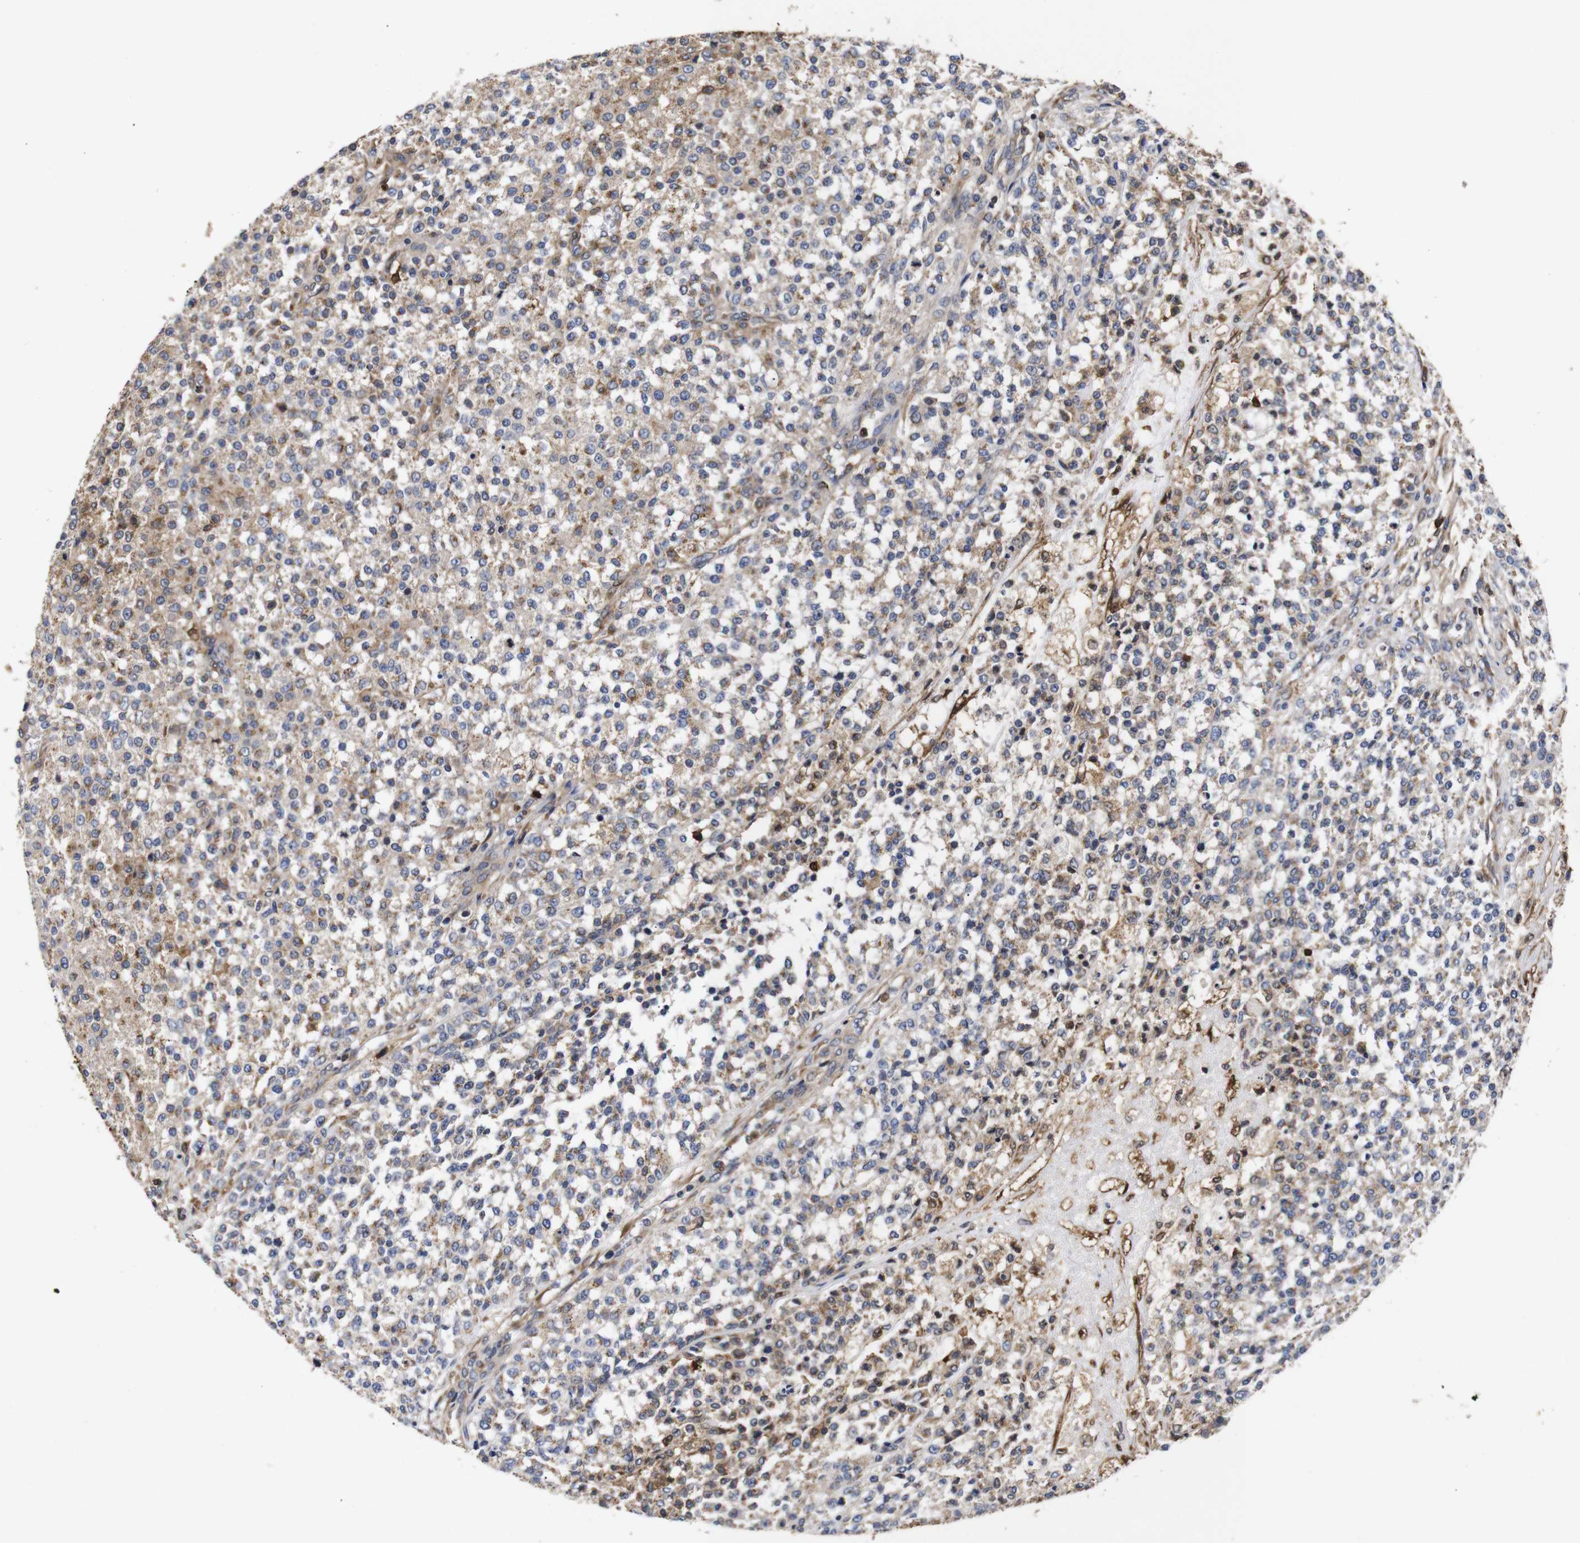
{"staining": {"intensity": "moderate", "quantity": "25%-75%", "location": "cytoplasmic/membranous"}, "tissue": "testis cancer", "cell_type": "Tumor cells", "image_type": "cancer", "snomed": [{"axis": "morphology", "description": "Seminoma, NOS"}, {"axis": "topography", "description": "Testis"}], "caption": "Approximately 25%-75% of tumor cells in testis cancer show moderate cytoplasmic/membranous protein staining as visualized by brown immunohistochemical staining.", "gene": "LRRCC1", "patient": {"sex": "male", "age": 59}}